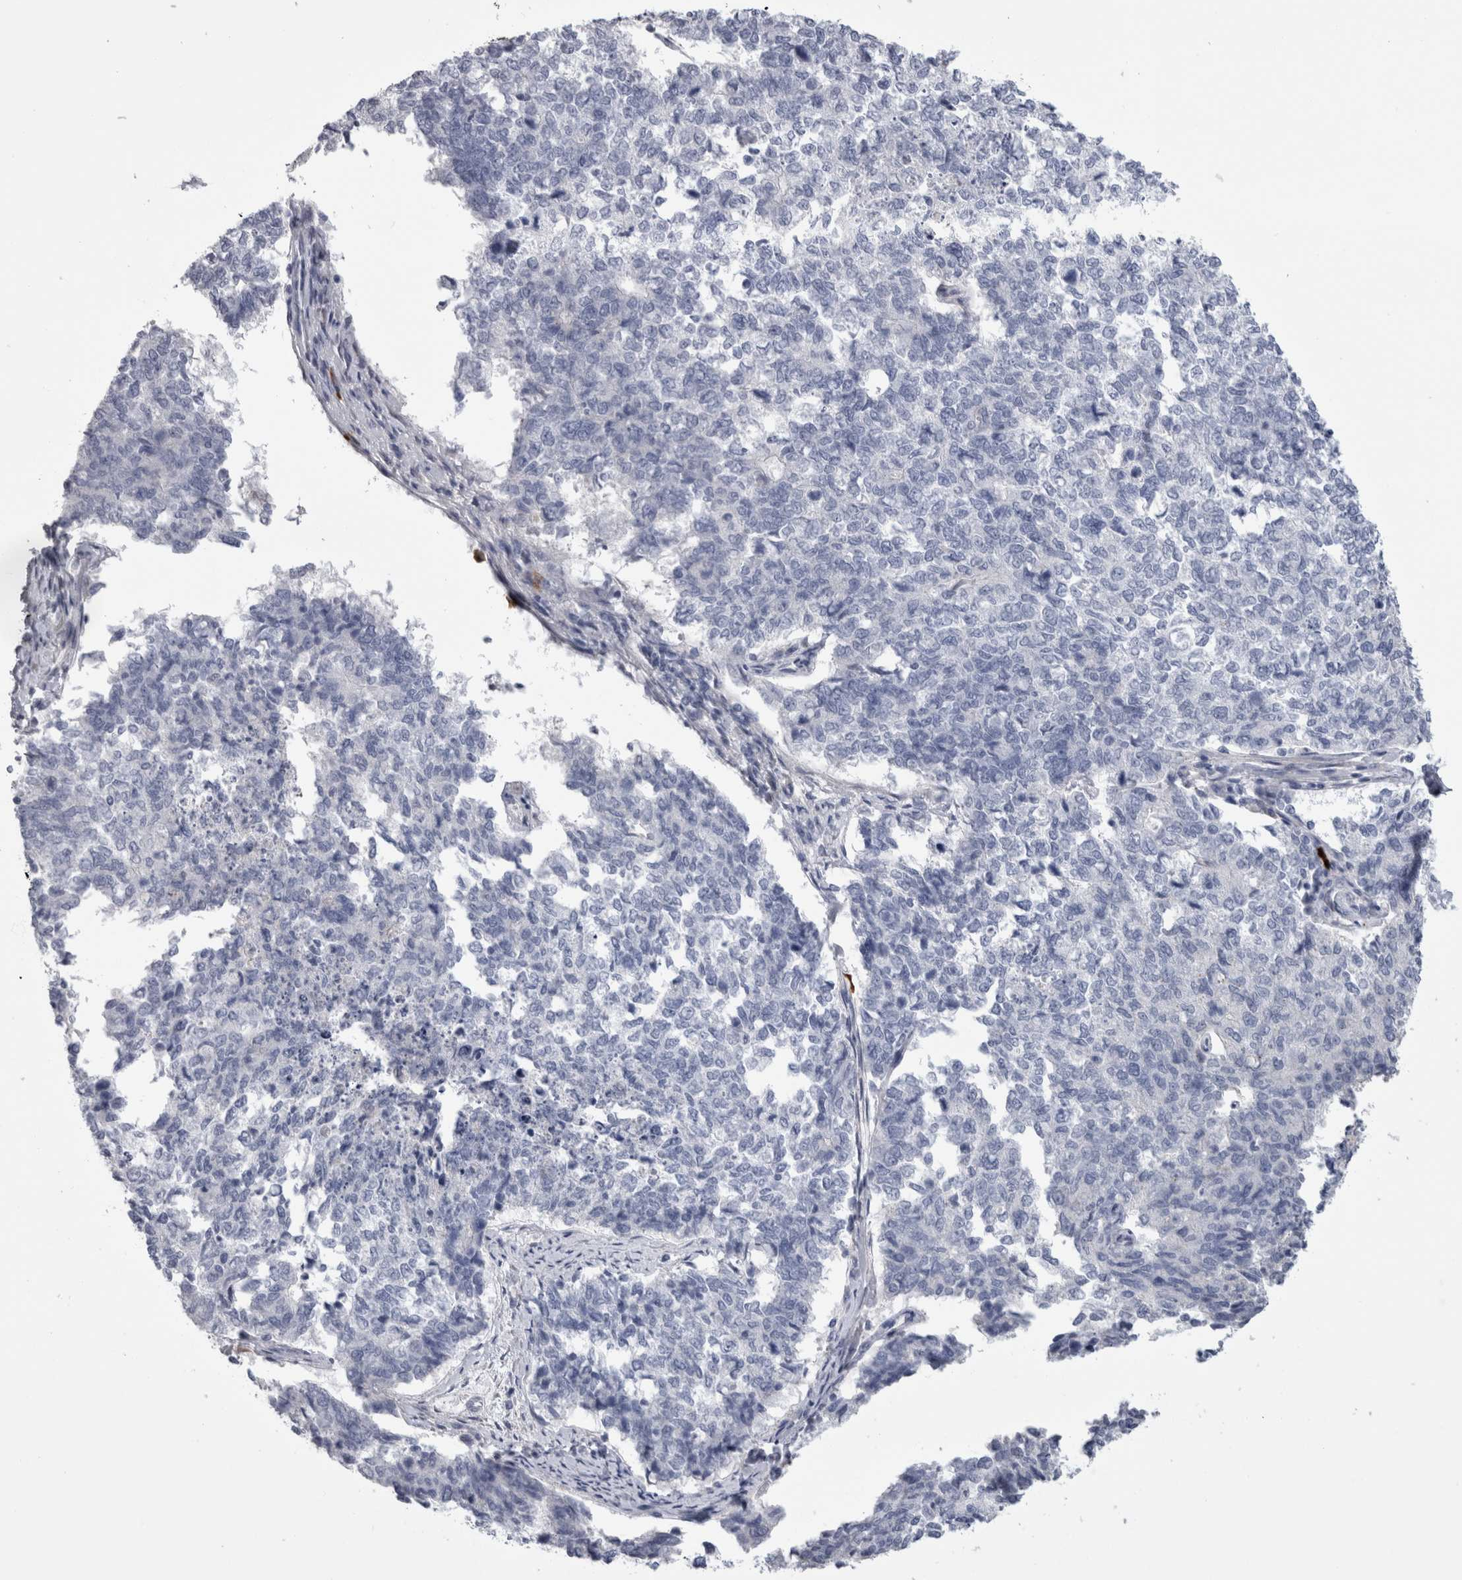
{"staining": {"intensity": "negative", "quantity": "none", "location": "none"}, "tissue": "cervical cancer", "cell_type": "Tumor cells", "image_type": "cancer", "snomed": [{"axis": "morphology", "description": "Squamous cell carcinoma, NOS"}, {"axis": "topography", "description": "Cervix"}], "caption": "High magnification brightfield microscopy of squamous cell carcinoma (cervical) stained with DAB (3,3'-diaminobenzidine) (brown) and counterstained with hematoxylin (blue): tumor cells show no significant positivity.", "gene": "IL33", "patient": {"sex": "female", "age": 63}}